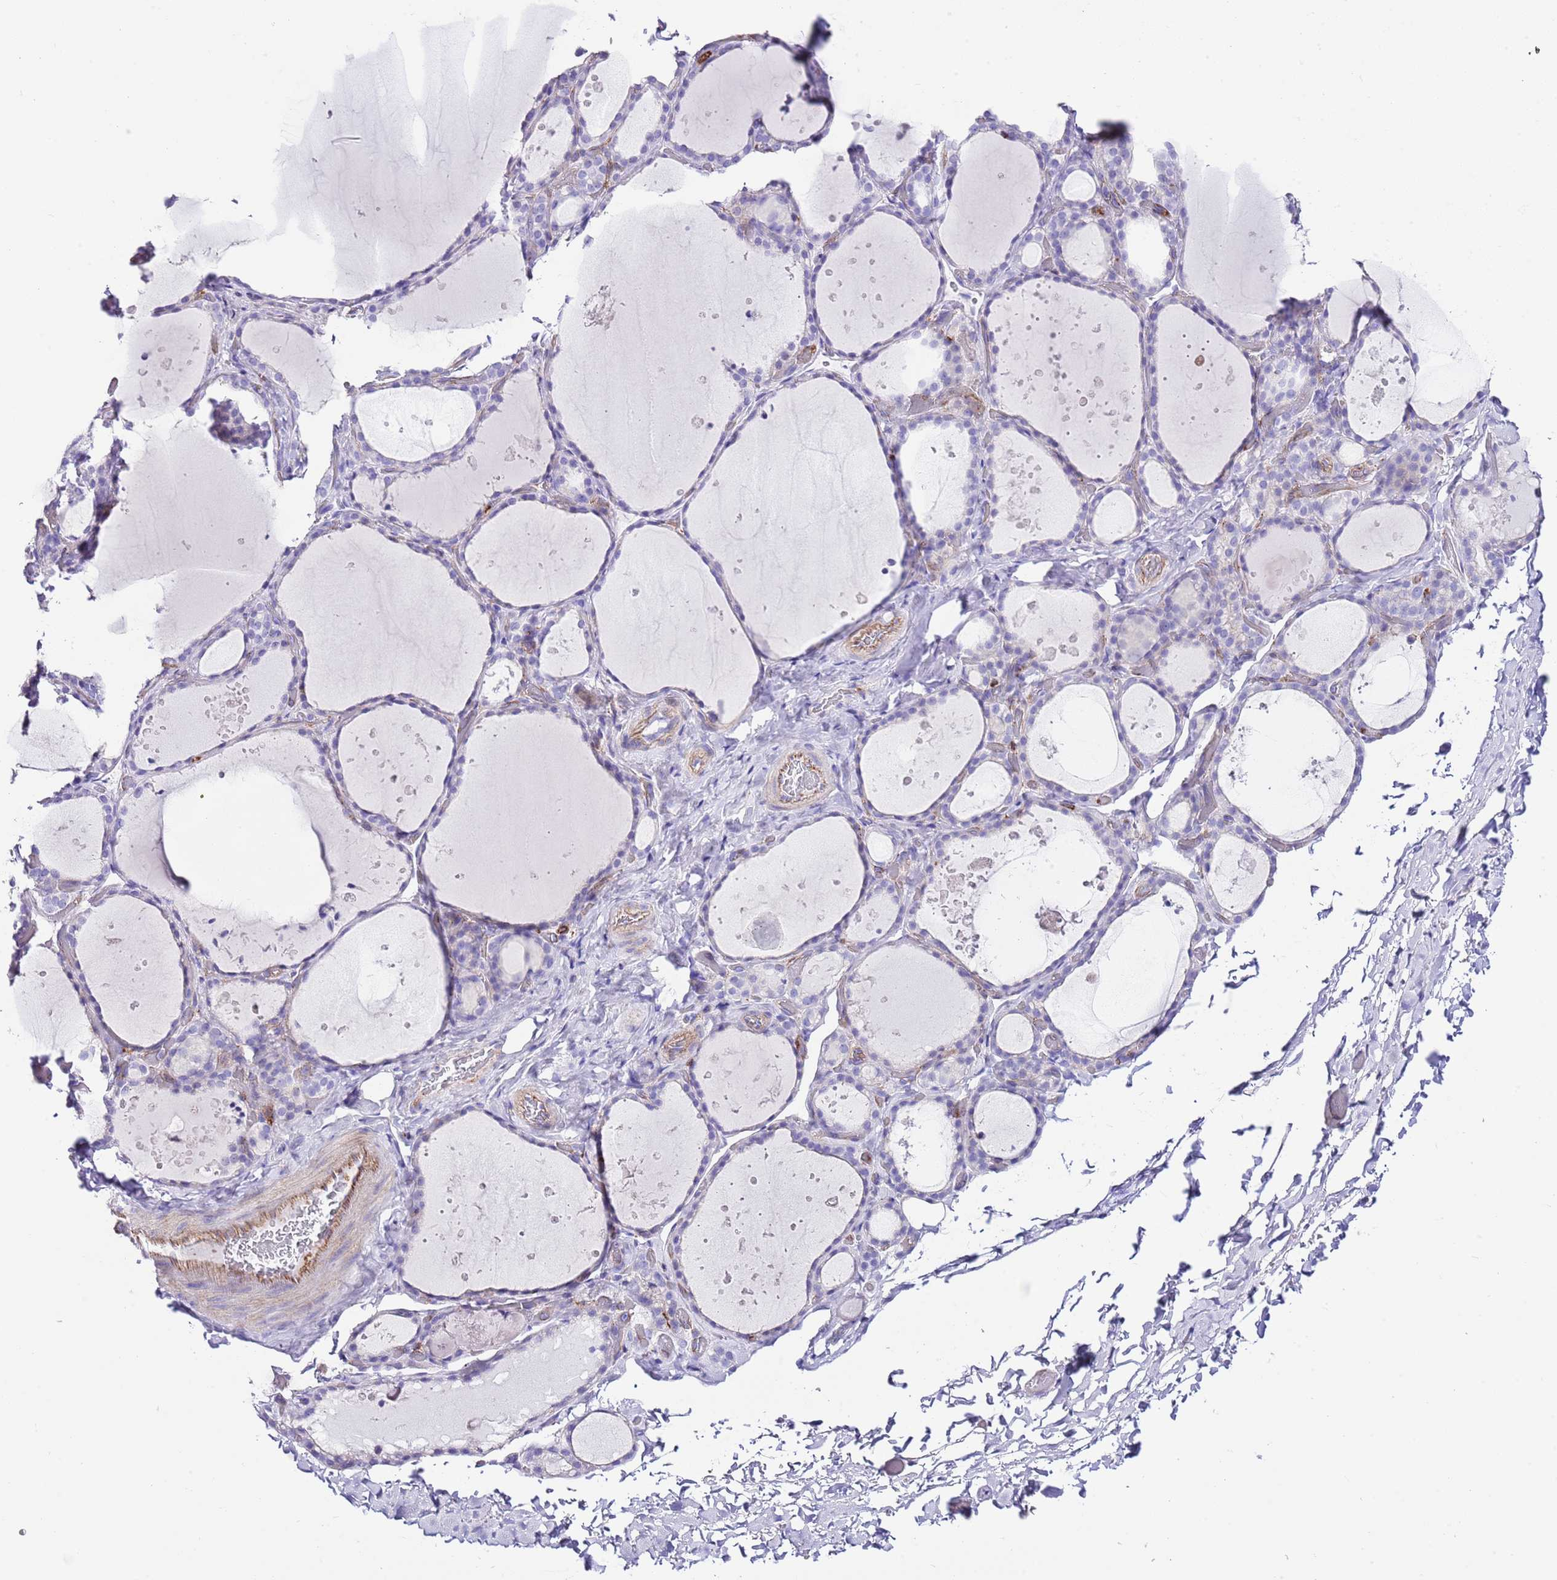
{"staining": {"intensity": "negative", "quantity": "none", "location": "none"}, "tissue": "thyroid gland", "cell_type": "Glandular cells", "image_type": "normal", "snomed": [{"axis": "morphology", "description": "Normal tissue, NOS"}, {"axis": "topography", "description": "Thyroid gland"}], "caption": "IHC photomicrograph of unremarkable thyroid gland: thyroid gland stained with DAB (3,3'-diaminobenzidine) displays no significant protein expression in glandular cells.", "gene": "ALDH3A1", "patient": {"sex": "female", "age": 44}}